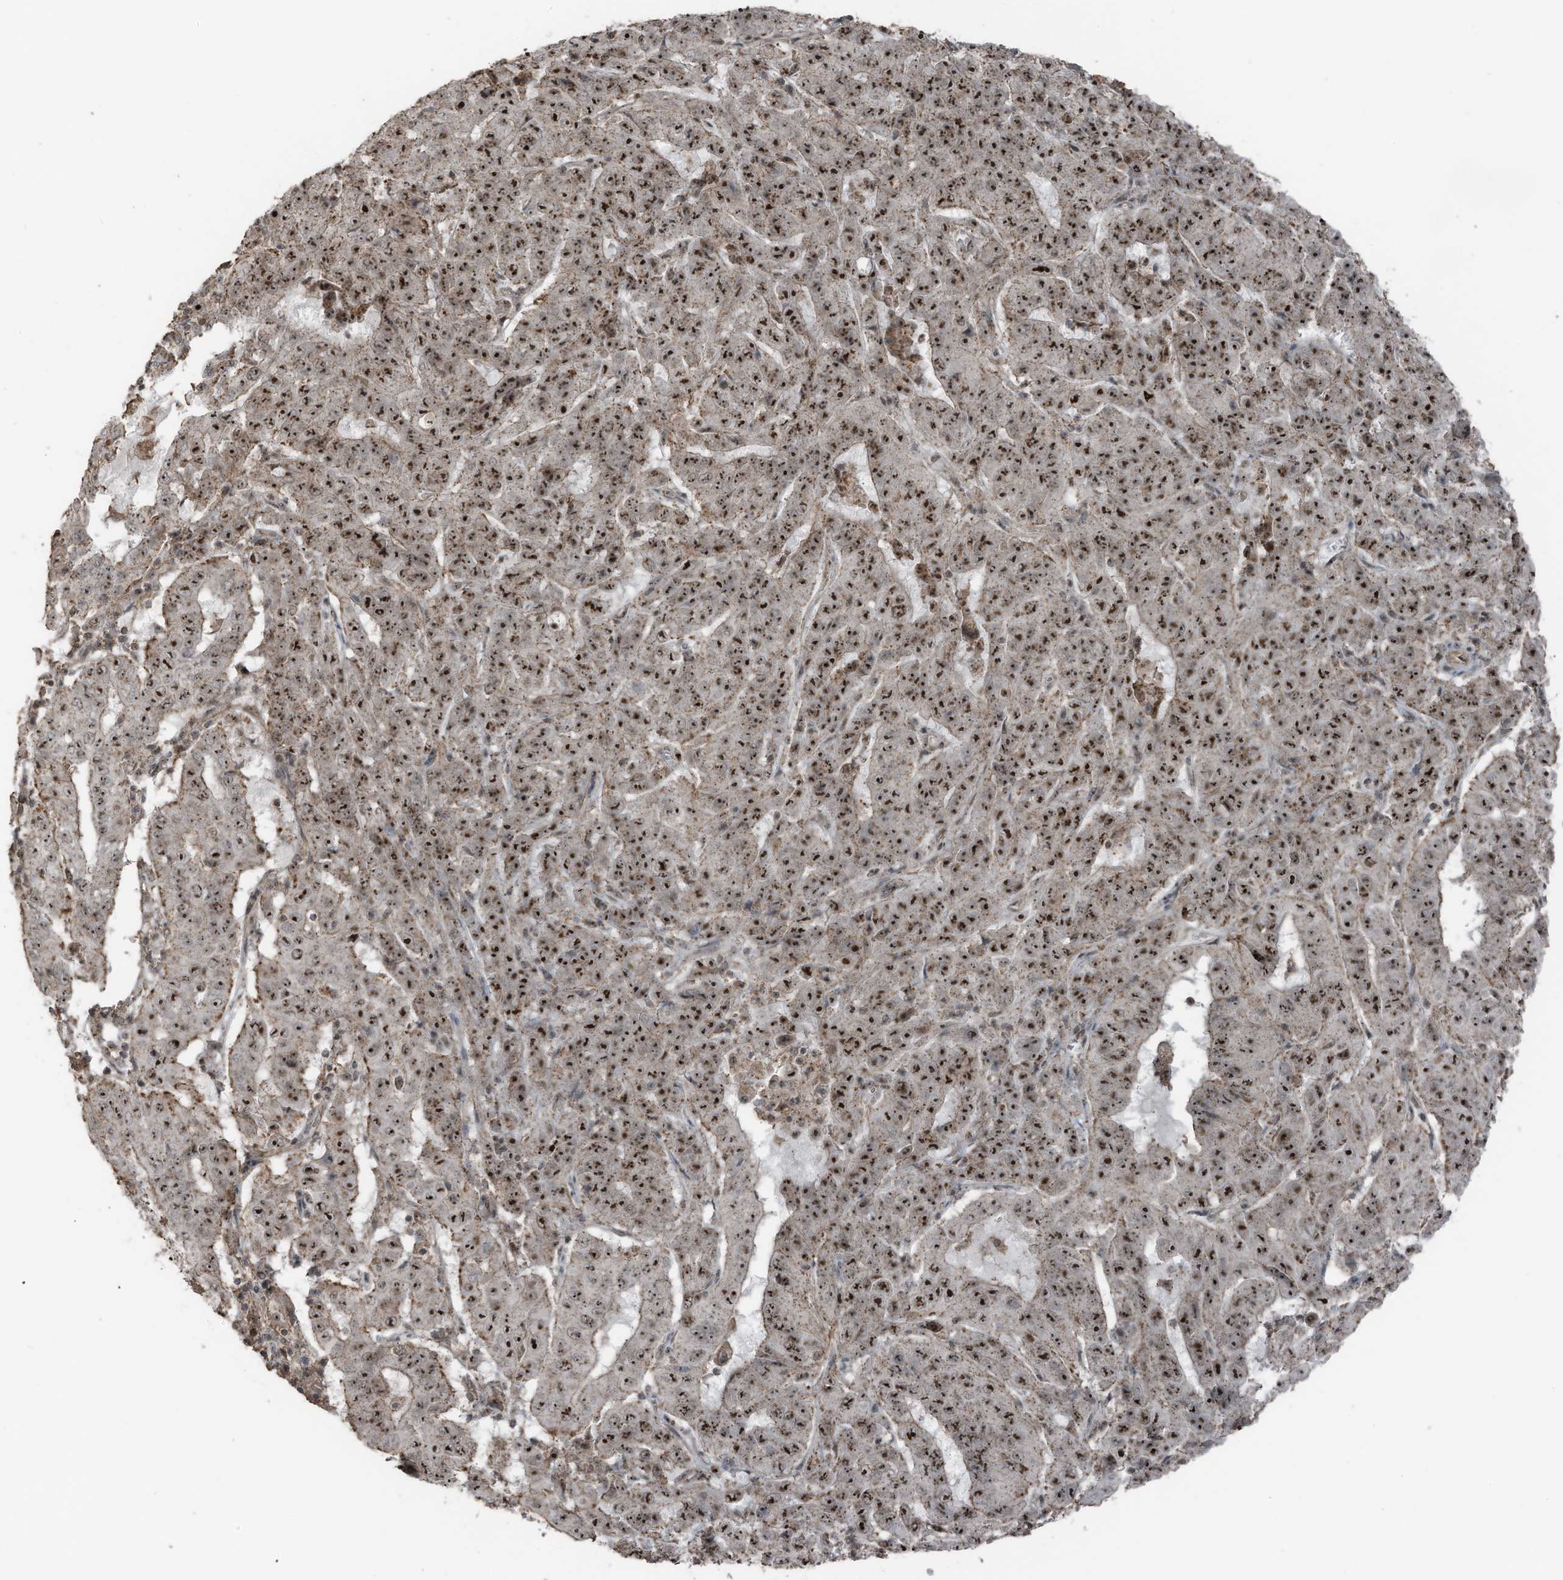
{"staining": {"intensity": "strong", "quantity": ">75%", "location": "nuclear"}, "tissue": "pancreatic cancer", "cell_type": "Tumor cells", "image_type": "cancer", "snomed": [{"axis": "morphology", "description": "Adenocarcinoma, NOS"}, {"axis": "topography", "description": "Pancreas"}], "caption": "Protein expression analysis of human pancreatic adenocarcinoma reveals strong nuclear expression in about >75% of tumor cells.", "gene": "UTP3", "patient": {"sex": "male", "age": 63}}